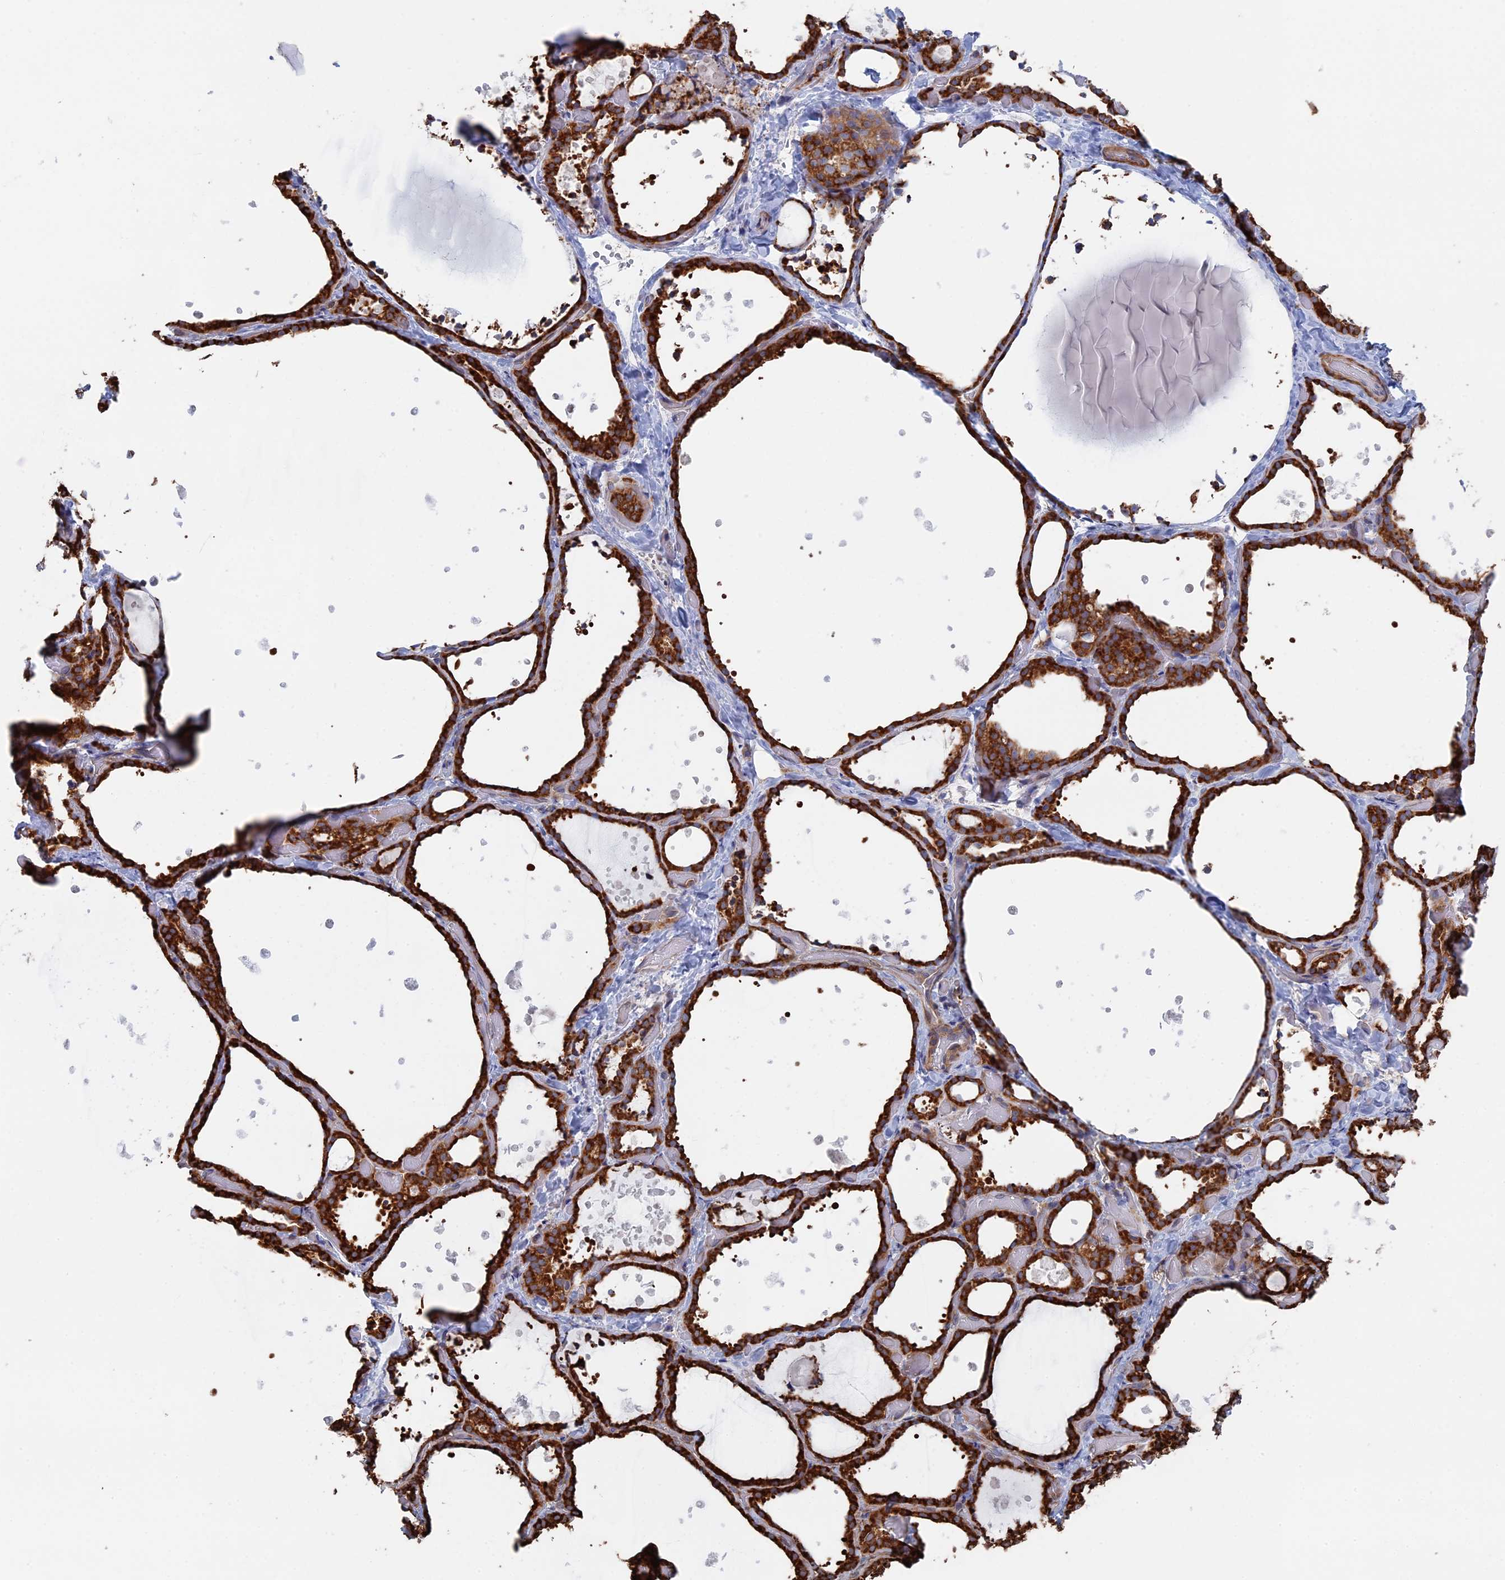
{"staining": {"intensity": "strong", "quantity": ">75%", "location": "cytoplasmic/membranous"}, "tissue": "thyroid gland", "cell_type": "Glandular cells", "image_type": "normal", "snomed": [{"axis": "morphology", "description": "Normal tissue, NOS"}, {"axis": "topography", "description": "Thyroid gland"}], "caption": "Glandular cells demonstrate high levels of strong cytoplasmic/membranous positivity in approximately >75% of cells in unremarkable thyroid gland. (brown staining indicates protein expression, while blue staining denotes nuclei).", "gene": "BPIFB6", "patient": {"sex": "female", "age": 44}}